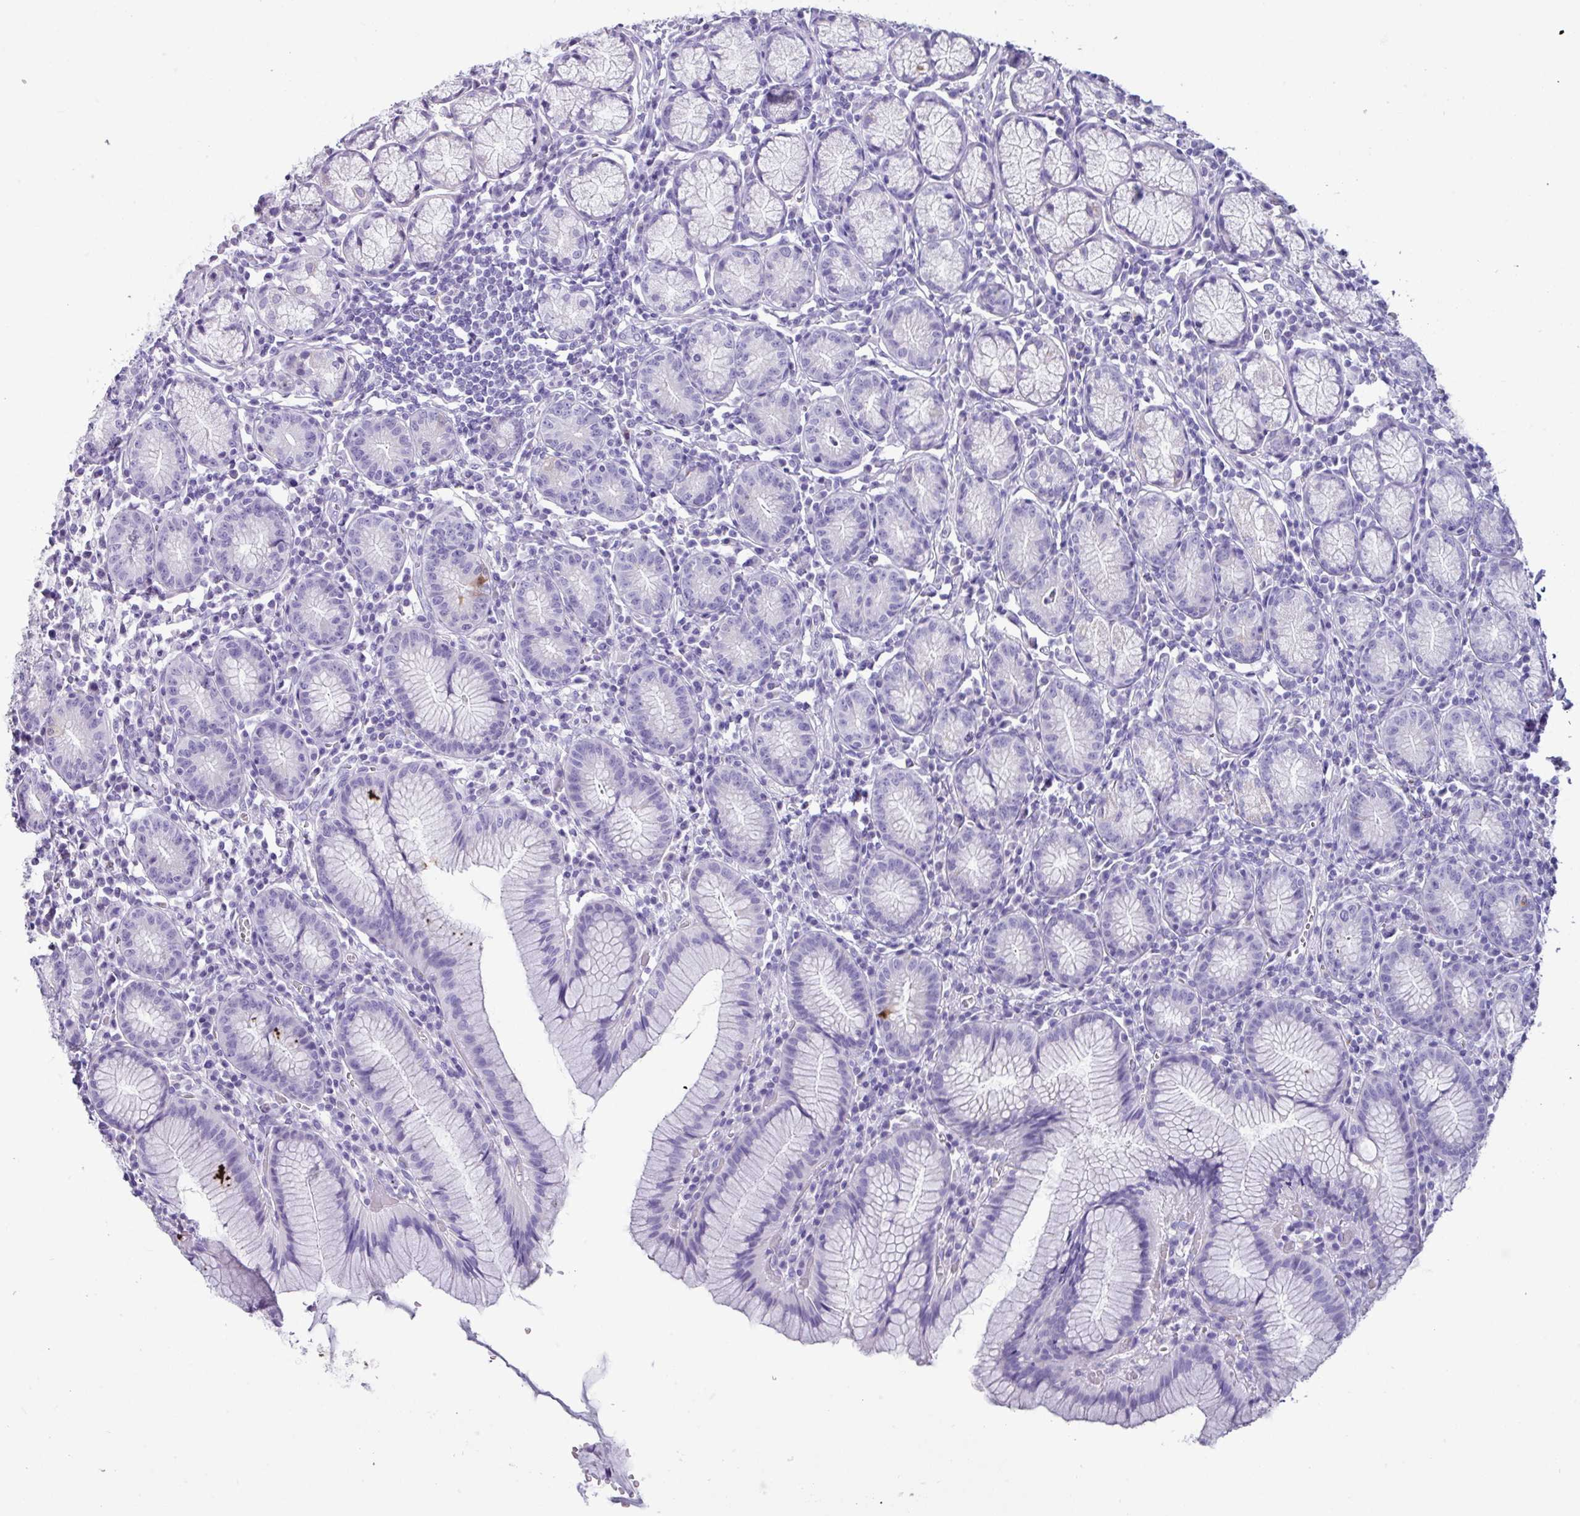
{"staining": {"intensity": "moderate", "quantity": "<25%", "location": "cytoplasmic/membranous"}, "tissue": "stomach", "cell_type": "Glandular cells", "image_type": "normal", "snomed": [{"axis": "morphology", "description": "Normal tissue, NOS"}, {"axis": "topography", "description": "Stomach"}], "caption": "Glandular cells display low levels of moderate cytoplasmic/membranous expression in about <25% of cells in unremarkable human stomach.", "gene": "NCCRP1", "patient": {"sex": "male", "age": 55}}